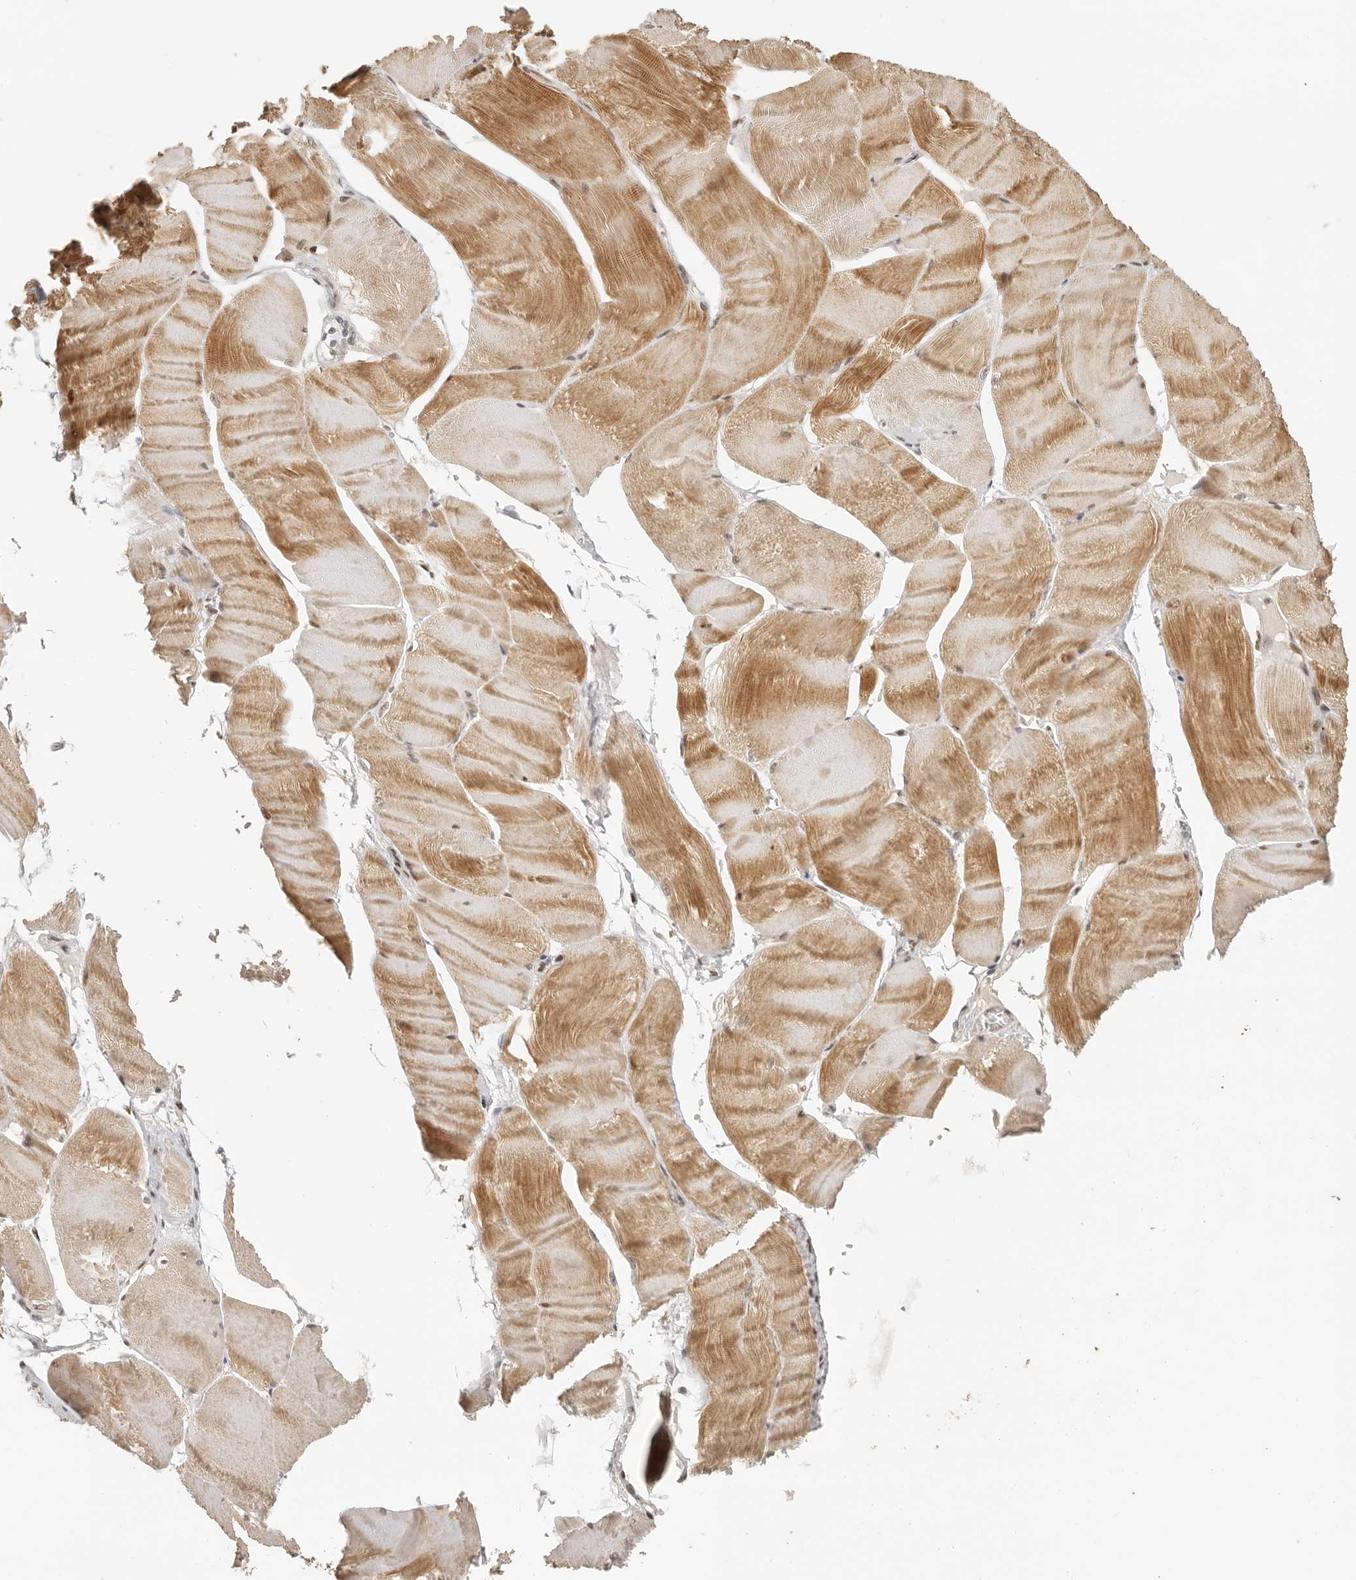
{"staining": {"intensity": "moderate", "quantity": ">75%", "location": "cytoplasmic/membranous"}, "tissue": "skeletal muscle", "cell_type": "Myocytes", "image_type": "normal", "snomed": [{"axis": "morphology", "description": "Normal tissue, NOS"}, {"axis": "morphology", "description": "Basal cell carcinoma"}, {"axis": "topography", "description": "Skeletal muscle"}], "caption": "Immunohistochemical staining of unremarkable human skeletal muscle exhibits >75% levels of moderate cytoplasmic/membranous protein expression in approximately >75% of myocytes. Nuclei are stained in blue.", "gene": "GPBP1L1", "patient": {"sex": "female", "age": 64}}